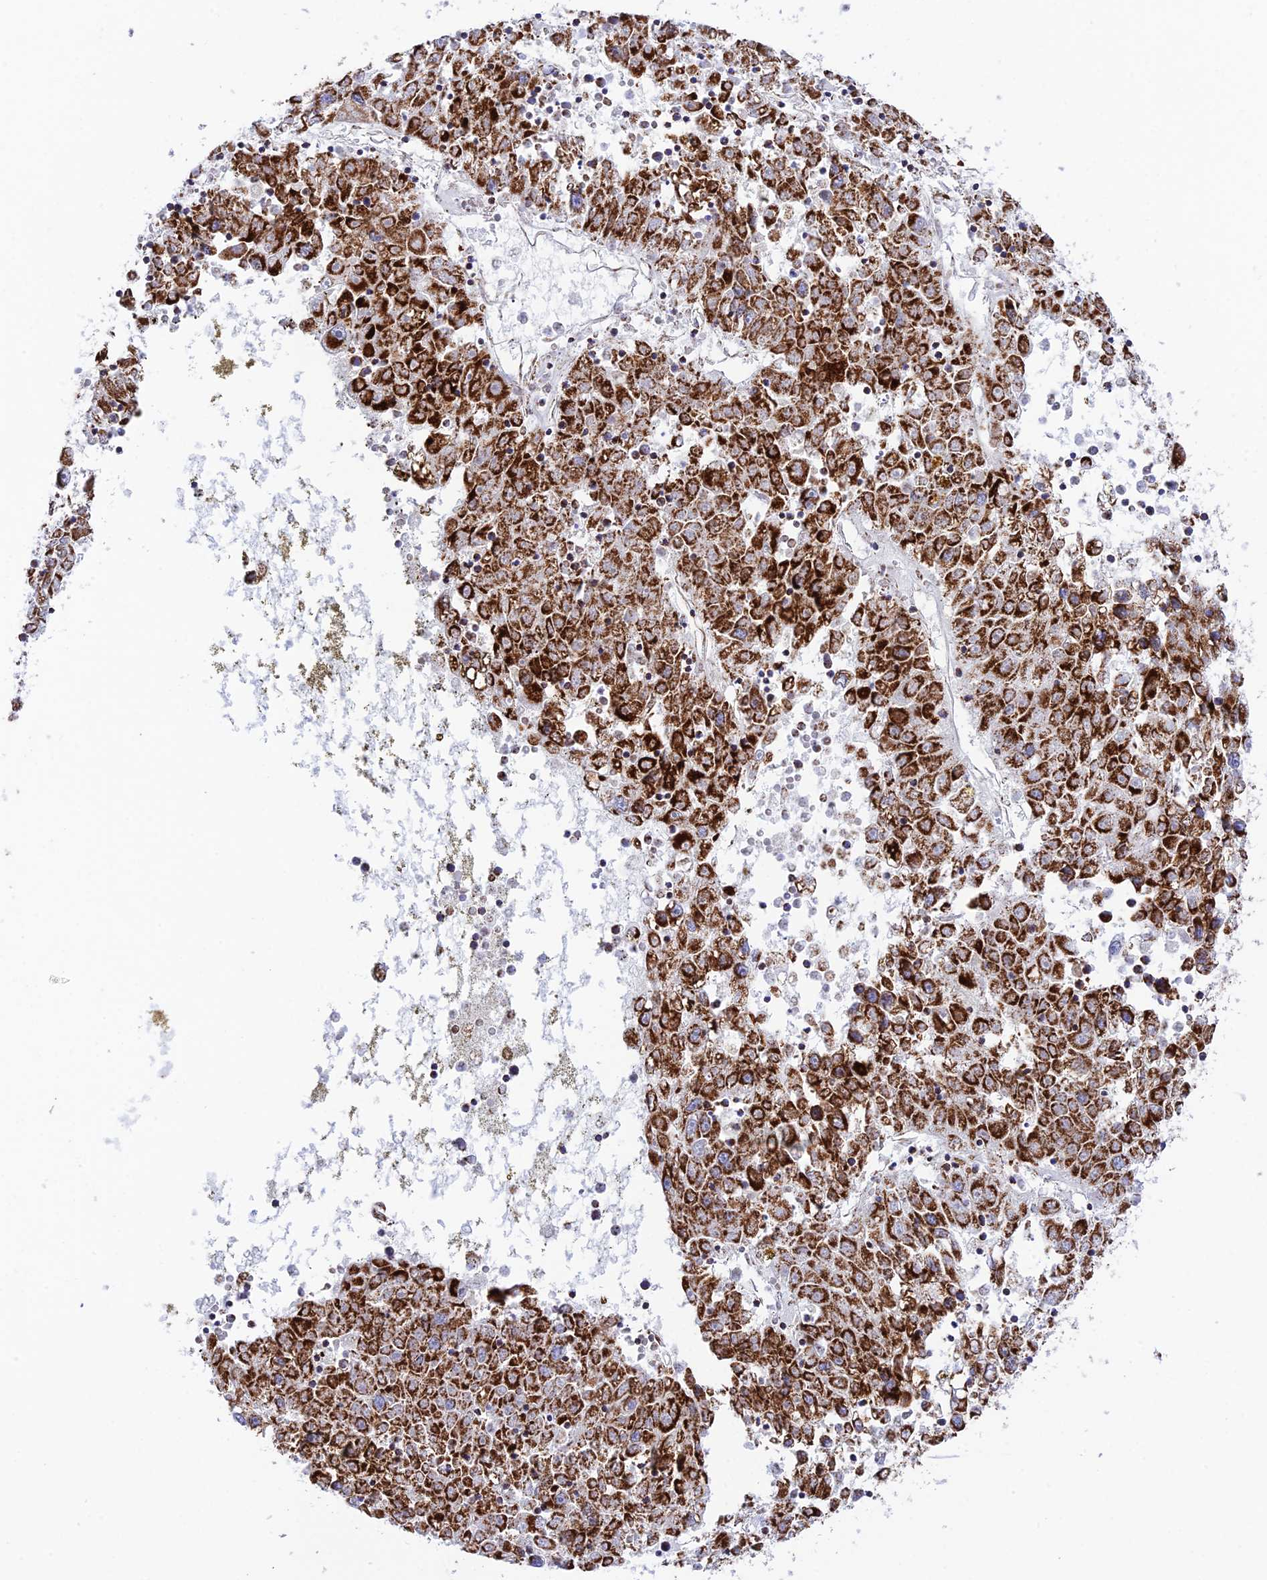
{"staining": {"intensity": "strong", "quantity": ">75%", "location": "cytoplasmic/membranous"}, "tissue": "liver cancer", "cell_type": "Tumor cells", "image_type": "cancer", "snomed": [{"axis": "morphology", "description": "Carcinoma, Hepatocellular, NOS"}, {"axis": "topography", "description": "Liver"}], "caption": "Liver hepatocellular carcinoma stained for a protein (brown) displays strong cytoplasmic/membranous positive positivity in approximately >75% of tumor cells.", "gene": "CHCHD3", "patient": {"sex": "male", "age": 49}}